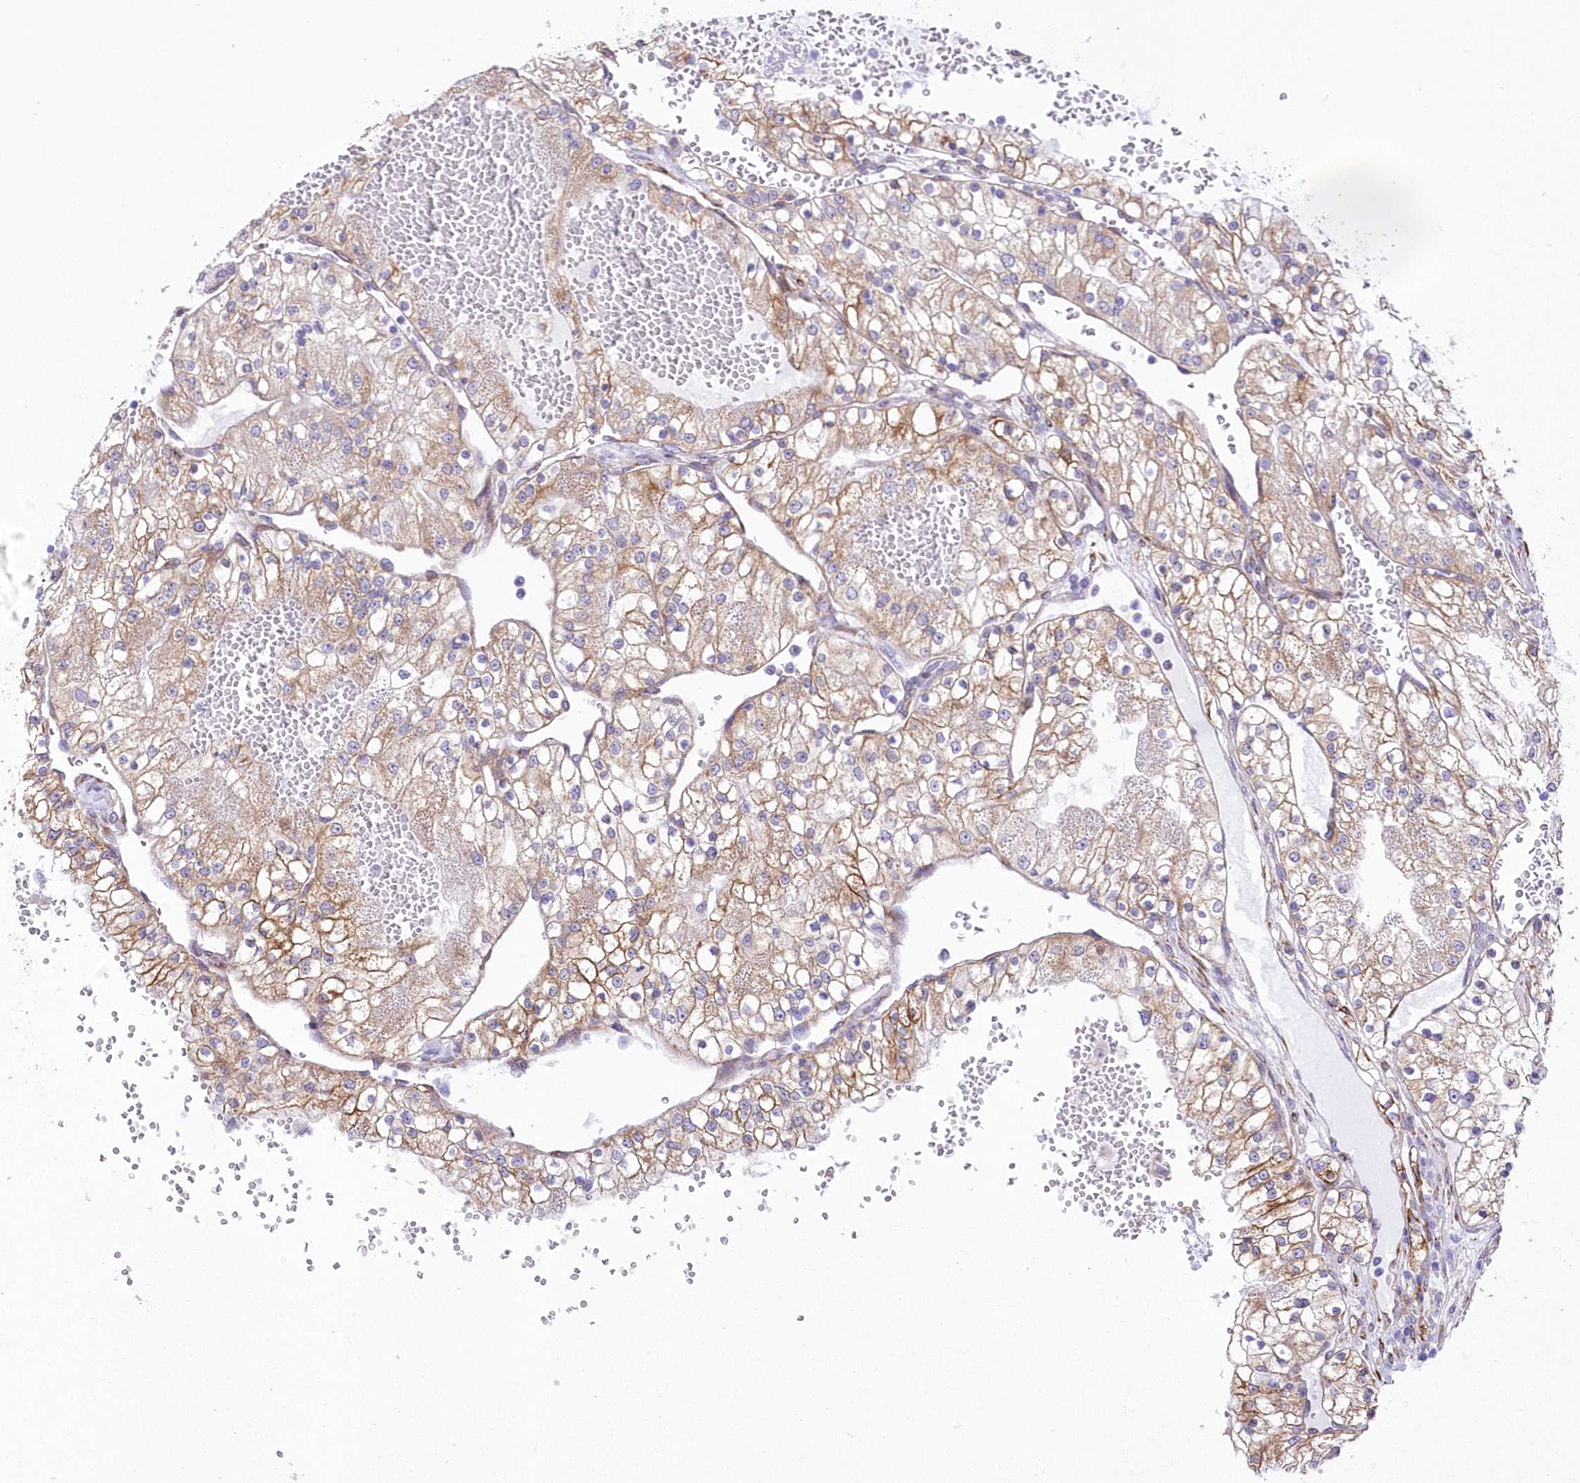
{"staining": {"intensity": "moderate", "quantity": ">75%", "location": "cytoplasmic/membranous"}, "tissue": "renal cancer", "cell_type": "Tumor cells", "image_type": "cancer", "snomed": [{"axis": "morphology", "description": "Normal tissue, NOS"}, {"axis": "morphology", "description": "Adenocarcinoma, NOS"}, {"axis": "topography", "description": "Kidney"}], "caption": "Immunohistochemical staining of human adenocarcinoma (renal) reveals medium levels of moderate cytoplasmic/membranous protein staining in about >75% of tumor cells.", "gene": "YTHDC2", "patient": {"sex": "male", "age": 68}}